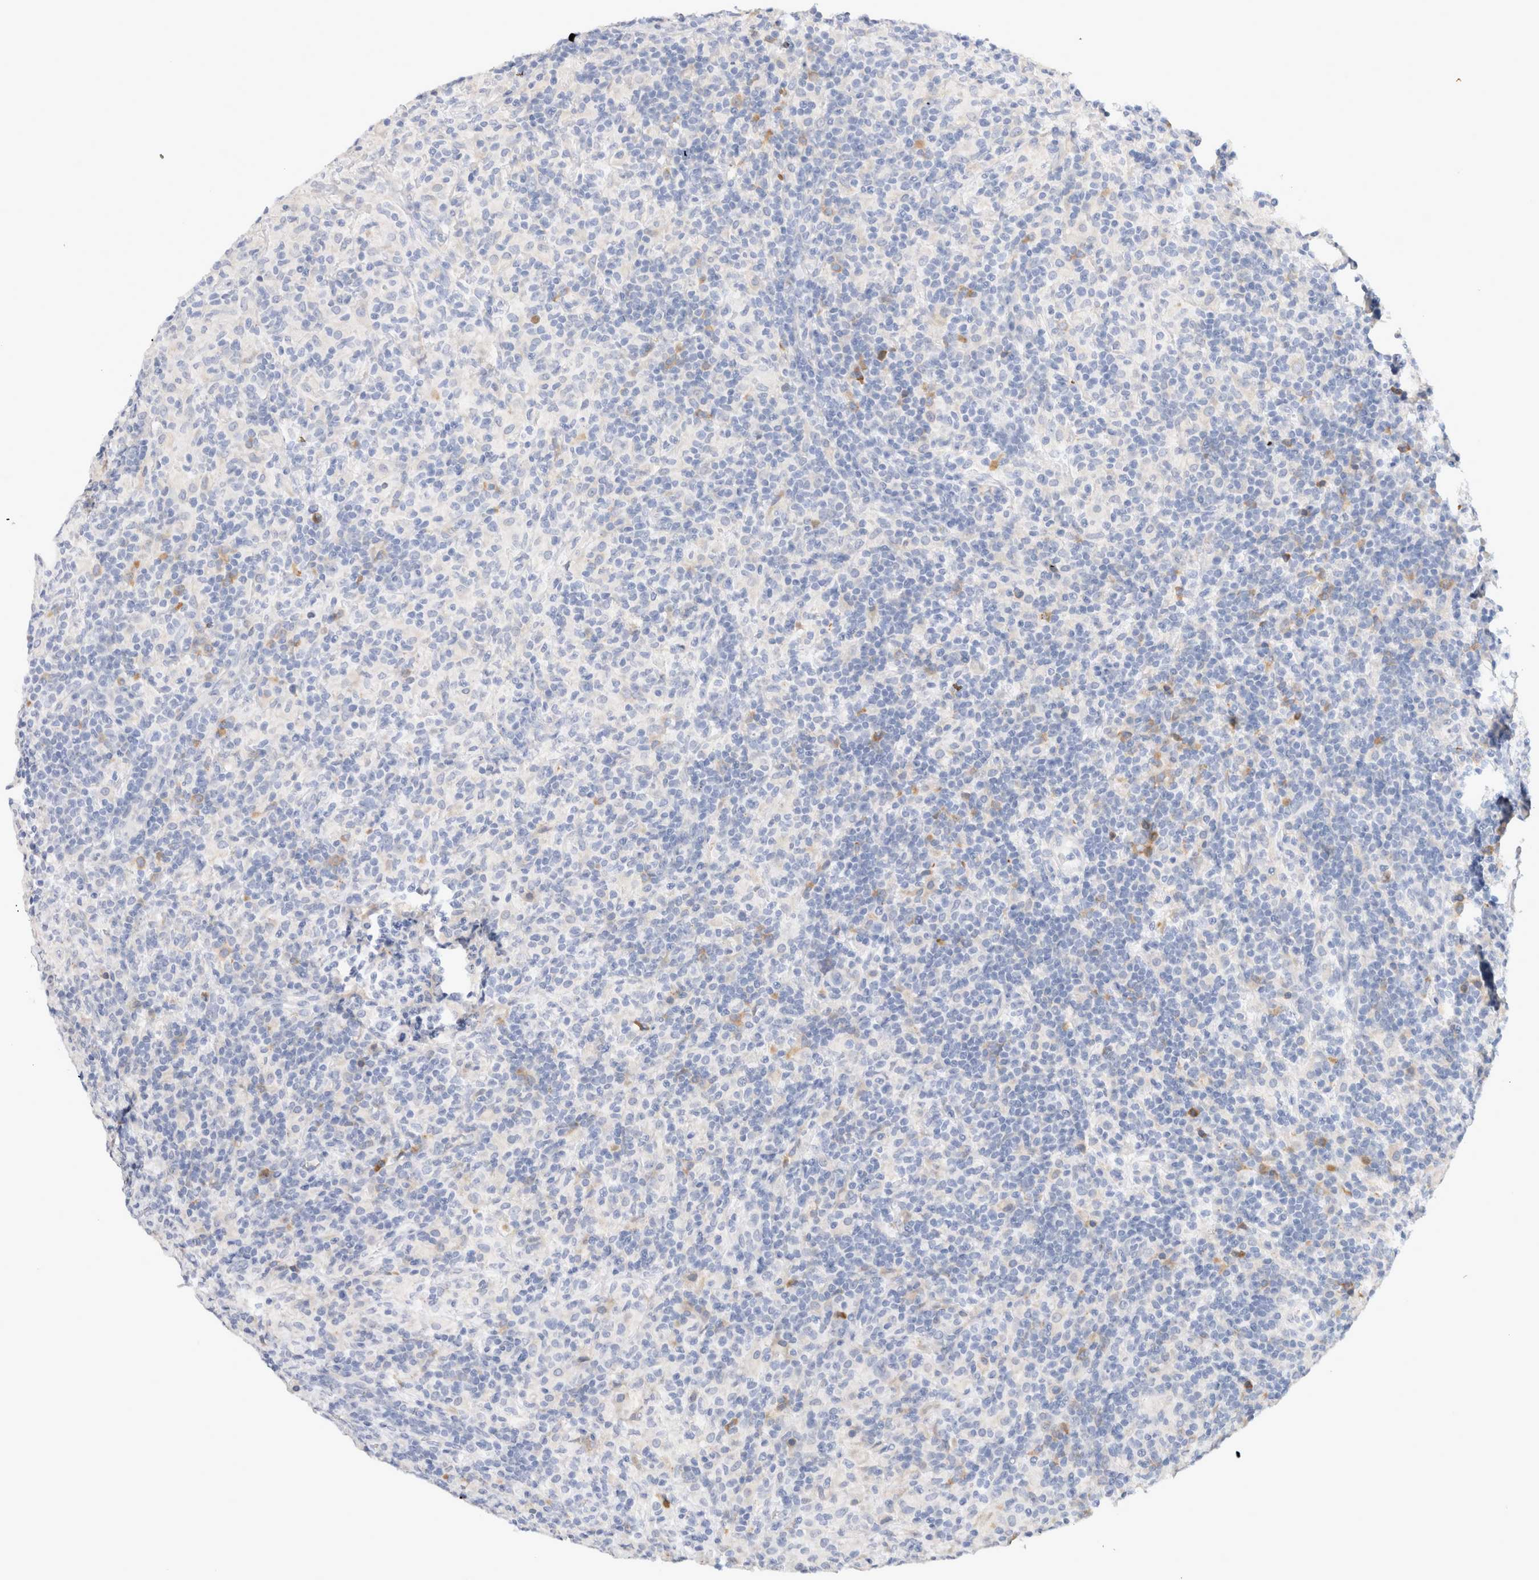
{"staining": {"intensity": "negative", "quantity": "none", "location": "none"}, "tissue": "lymphoma", "cell_type": "Tumor cells", "image_type": "cancer", "snomed": [{"axis": "morphology", "description": "Hodgkin's disease, NOS"}, {"axis": "topography", "description": "Lymph node"}], "caption": "This is an IHC histopathology image of Hodgkin's disease. There is no staining in tumor cells.", "gene": "GADD45G", "patient": {"sex": "male", "age": 70}}